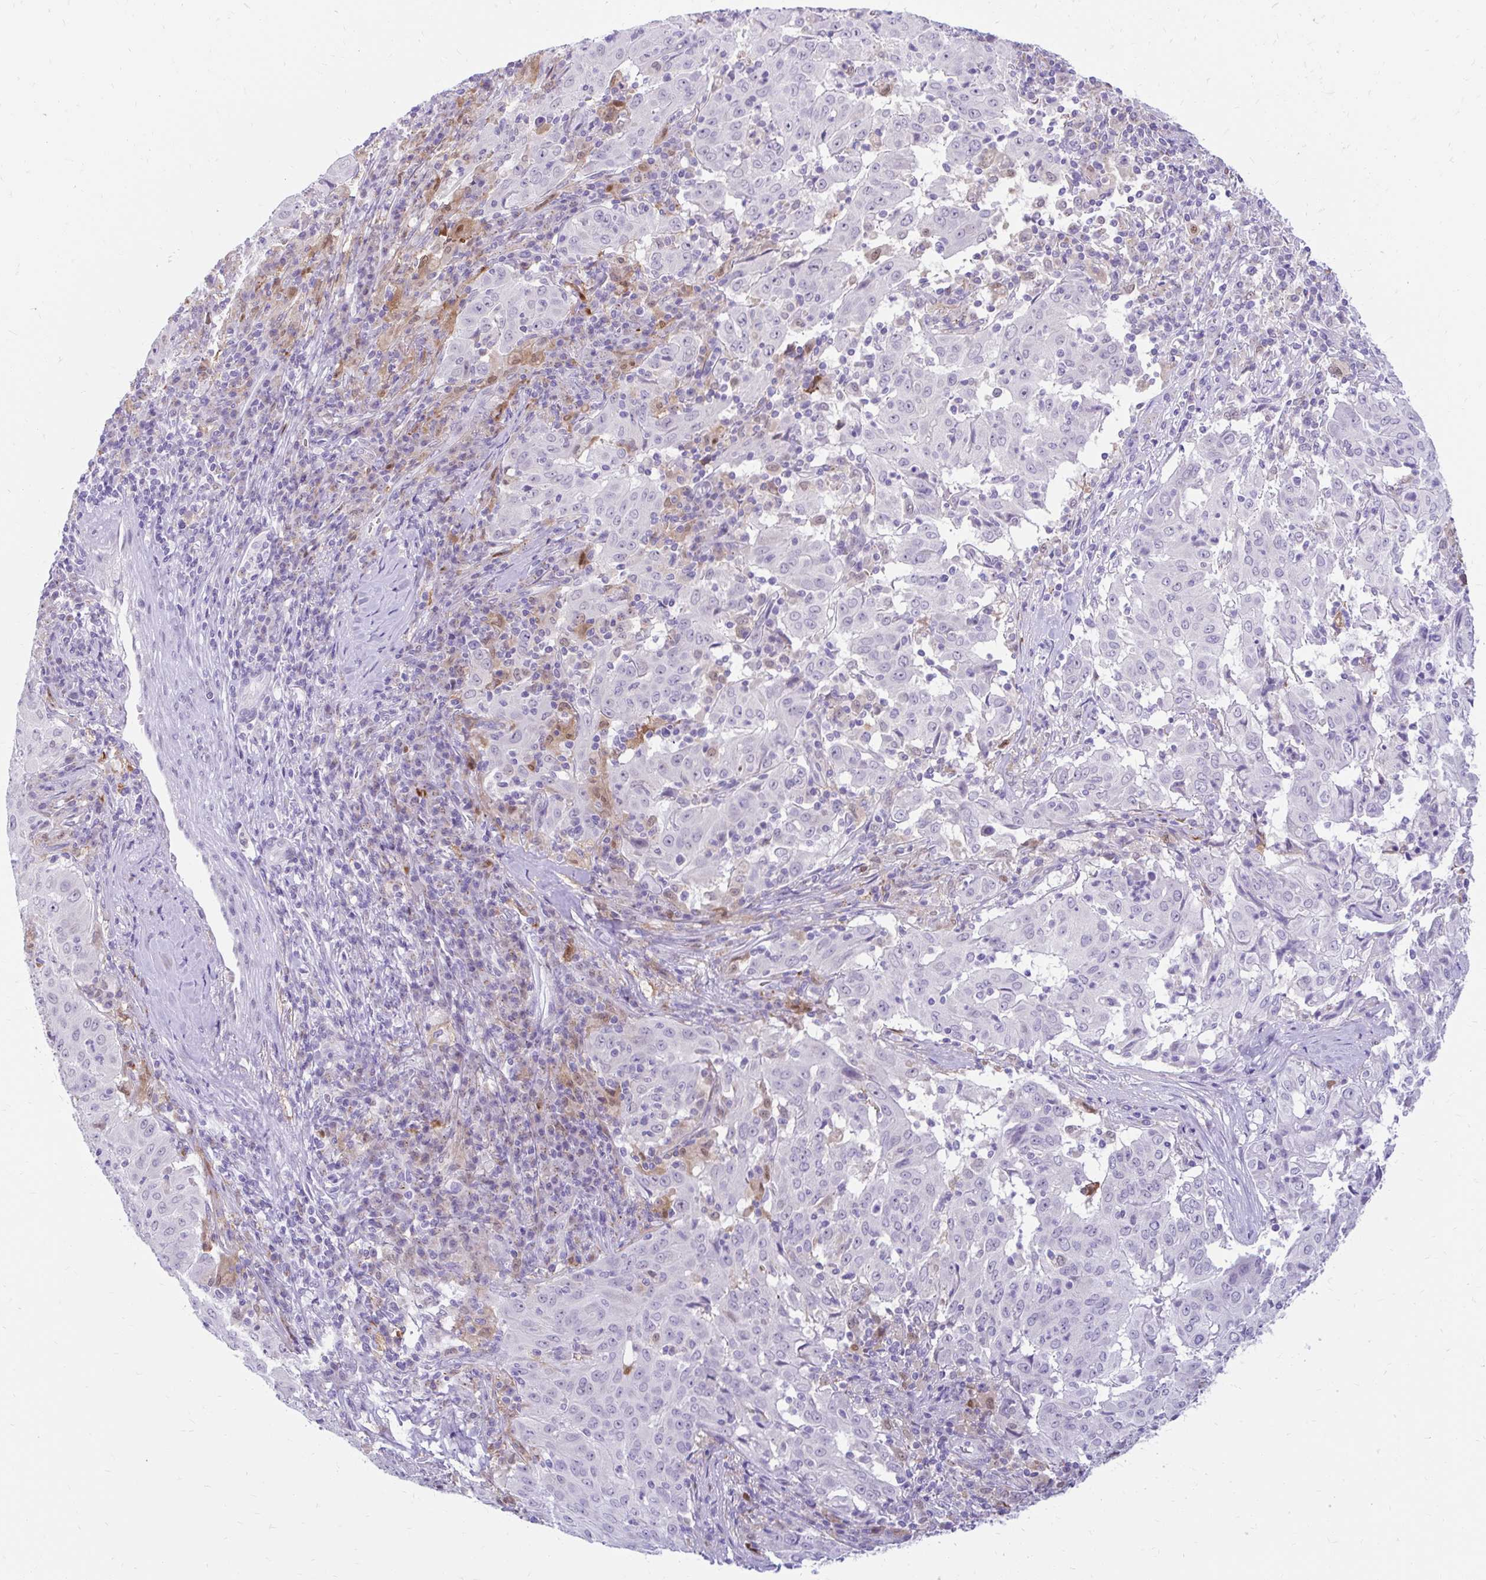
{"staining": {"intensity": "negative", "quantity": "none", "location": "none"}, "tissue": "pancreatic cancer", "cell_type": "Tumor cells", "image_type": "cancer", "snomed": [{"axis": "morphology", "description": "Adenocarcinoma, NOS"}, {"axis": "topography", "description": "Pancreas"}], "caption": "Tumor cells are negative for protein expression in human pancreatic cancer (adenocarcinoma). Brightfield microscopy of immunohistochemistry (IHC) stained with DAB (3,3'-diaminobenzidine) (brown) and hematoxylin (blue), captured at high magnification.", "gene": "GLB1L2", "patient": {"sex": "male", "age": 63}}